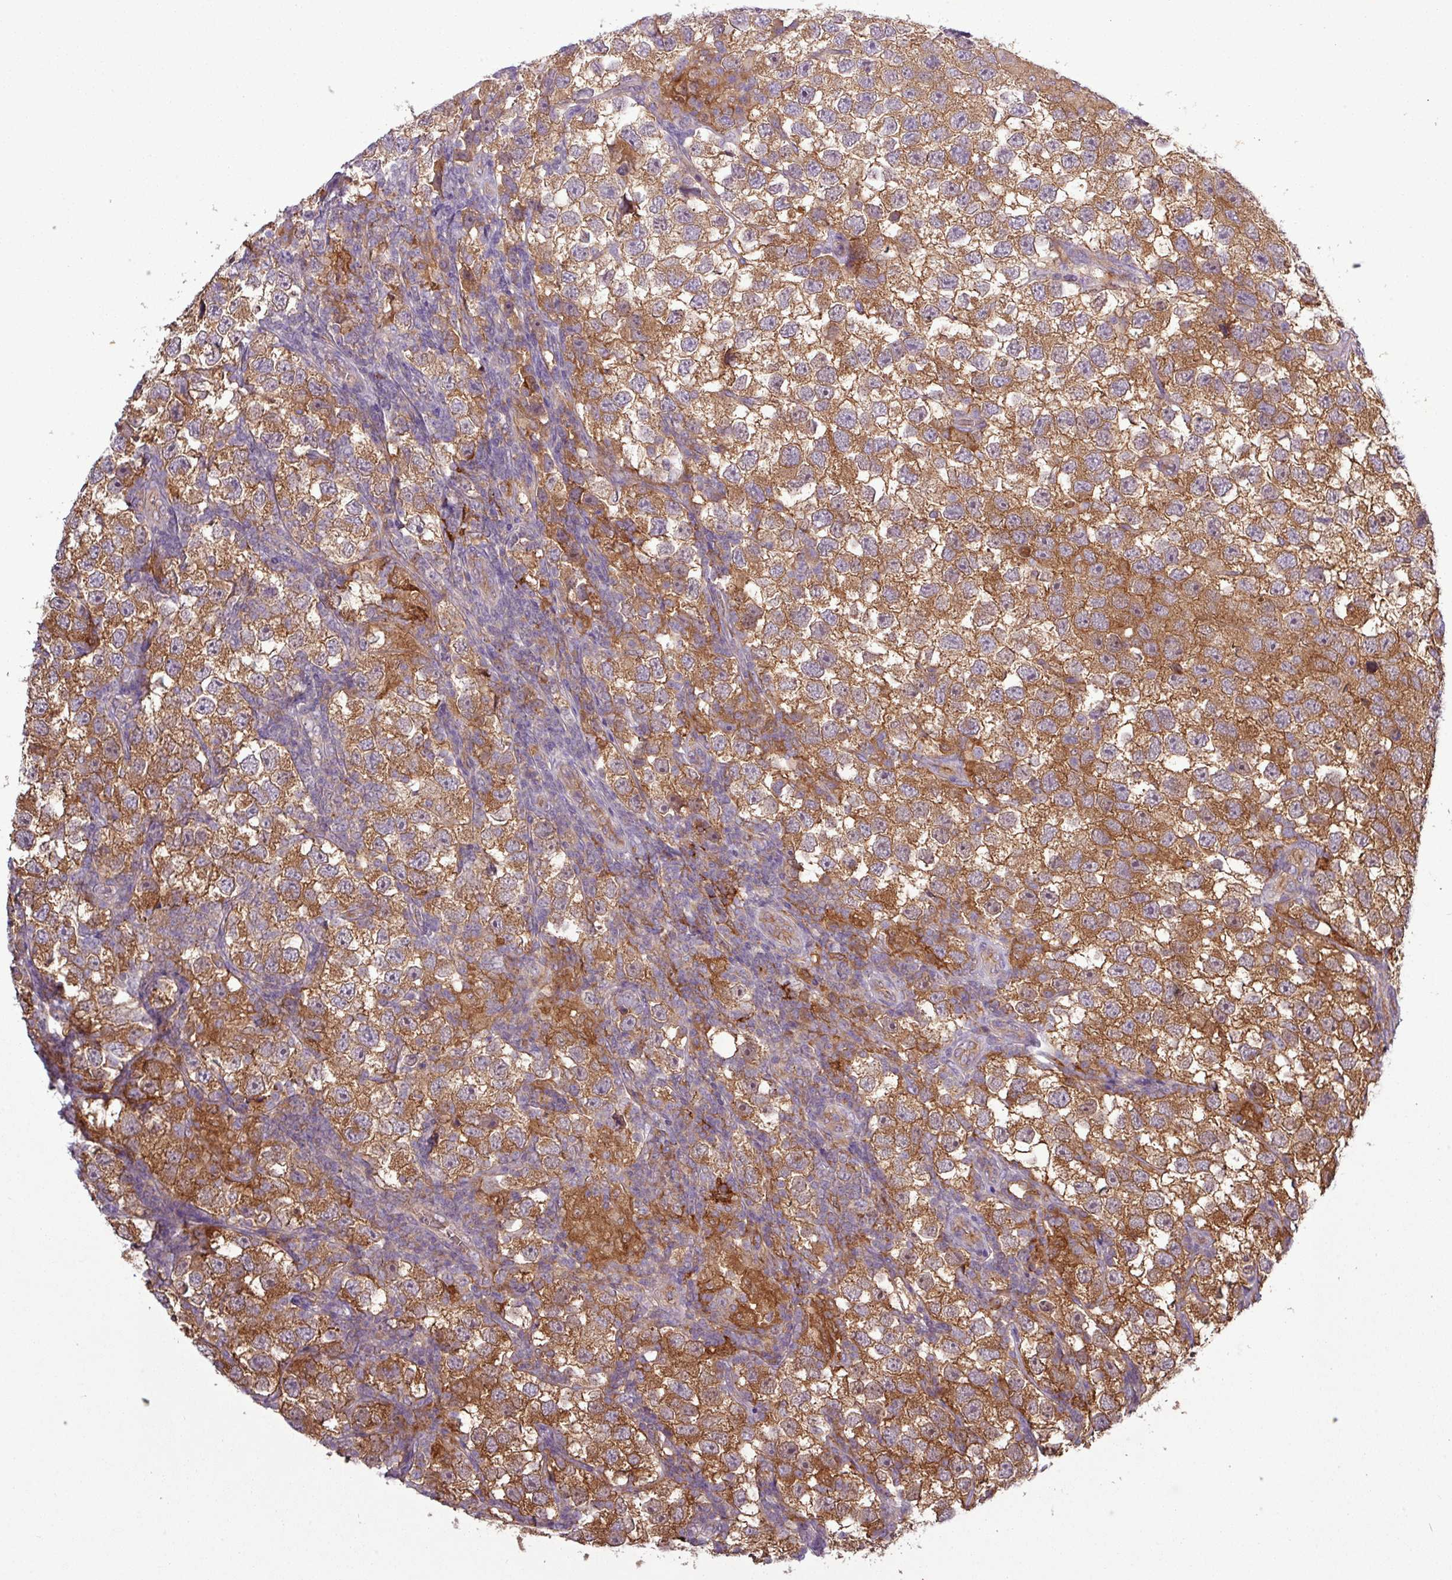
{"staining": {"intensity": "strong", "quantity": ">75%", "location": "cytoplasmic/membranous"}, "tissue": "testis cancer", "cell_type": "Tumor cells", "image_type": "cancer", "snomed": [{"axis": "morphology", "description": "Seminoma, NOS"}, {"axis": "topography", "description": "Testis"}], "caption": "Seminoma (testis) stained for a protein (brown) exhibits strong cytoplasmic/membranous positive positivity in about >75% of tumor cells.", "gene": "SIRPB2", "patient": {"sex": "male", "age": 26}}